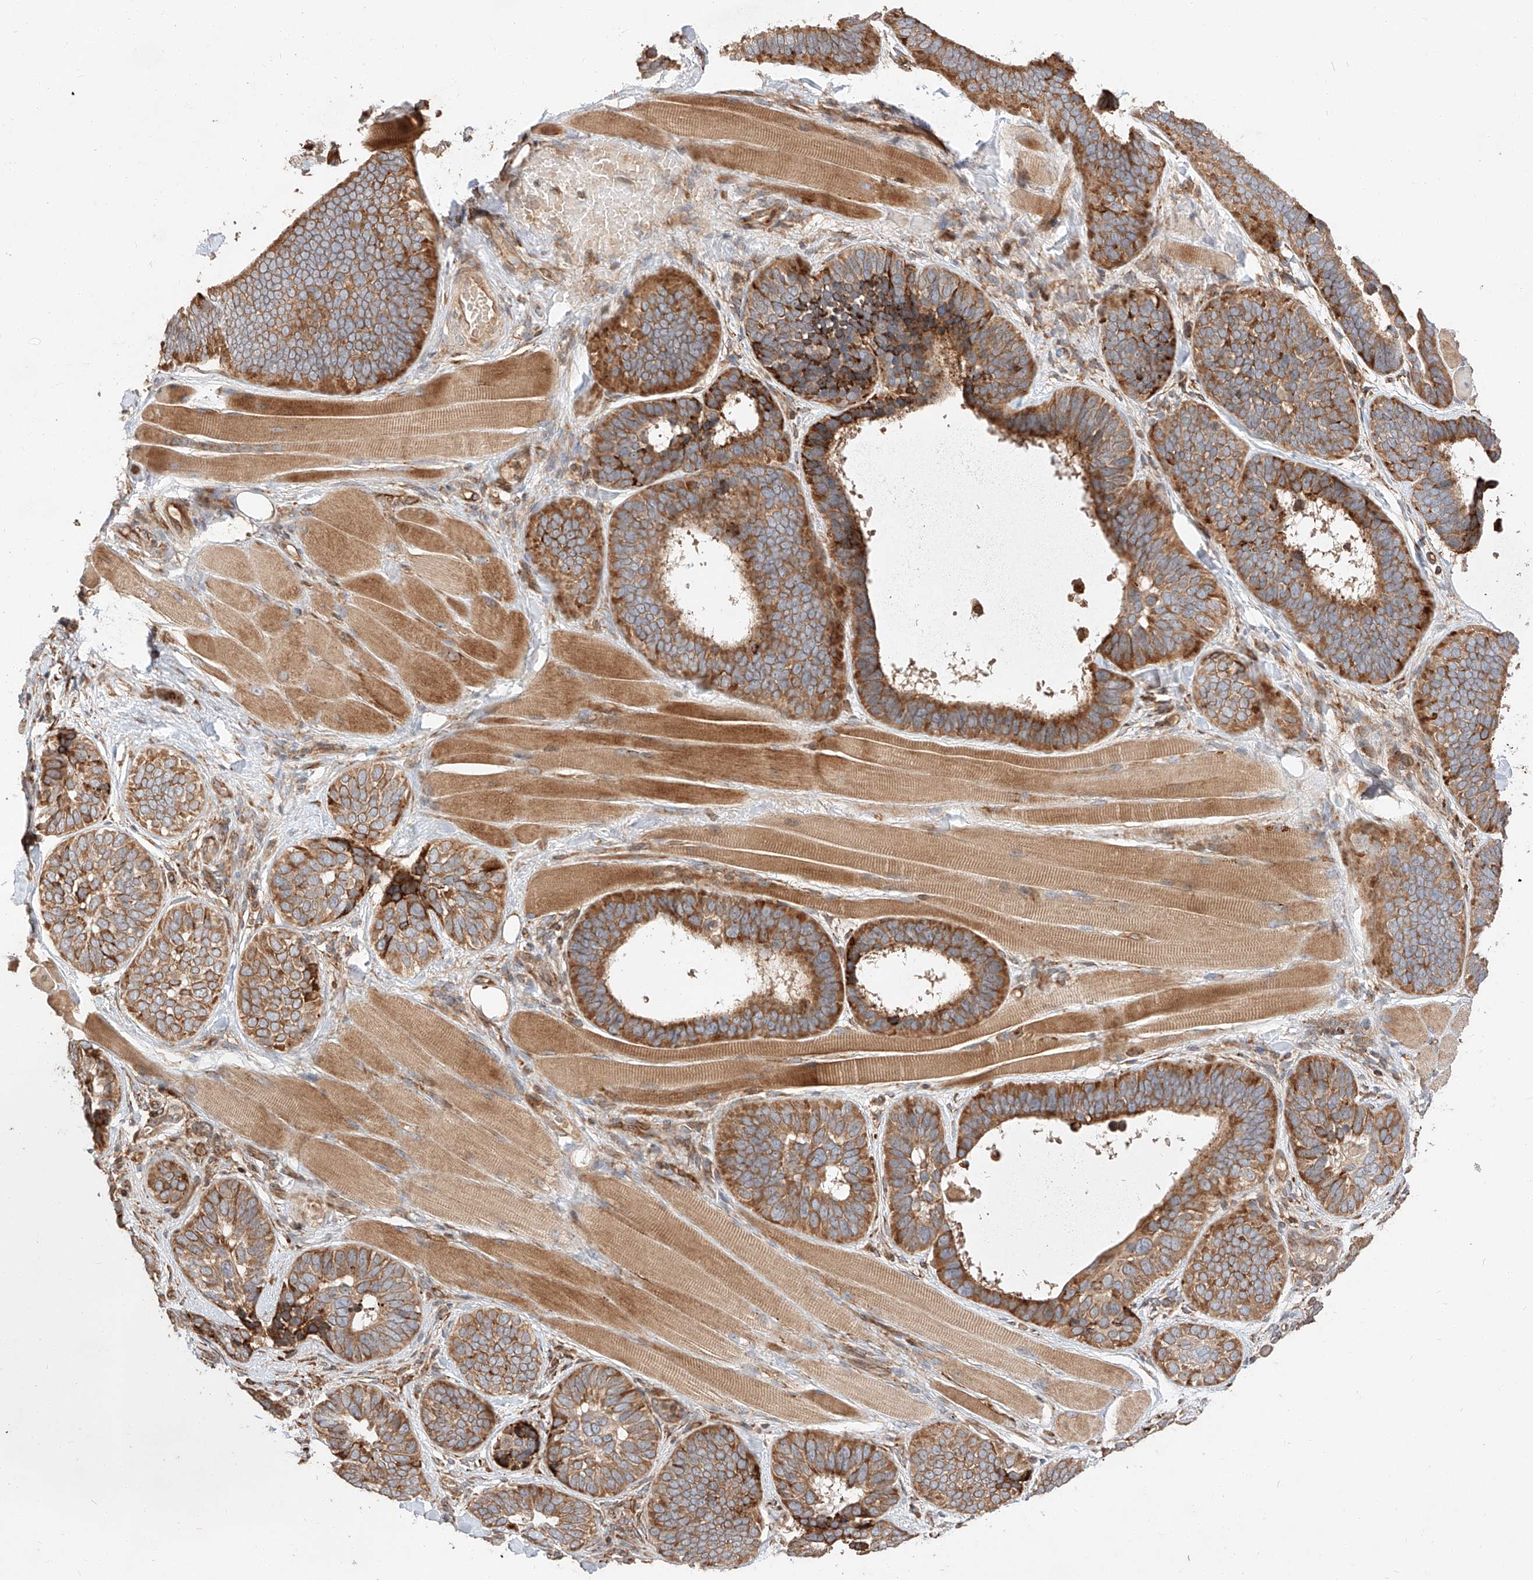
{"staining": {"intensity": "moderate", "quantity": ">75%", "location": "cytoplasmic/membranous"}, "tissue": "skin cancer", "cell_type": "Tumor cells", "image_type": "cancer", "snomed": [{"axis": "morphology", "description": "Basal cell carcinoma"}, {"axis": "topography", "description": "Skin"}], "caption": "A histopathology image of human skin cancer stained for a protein displays moderate cytoplasmic/membranous brown staining in tumor cells.", "gene": "ZNF84", "patient": {"sex": "male", "age": 62}}